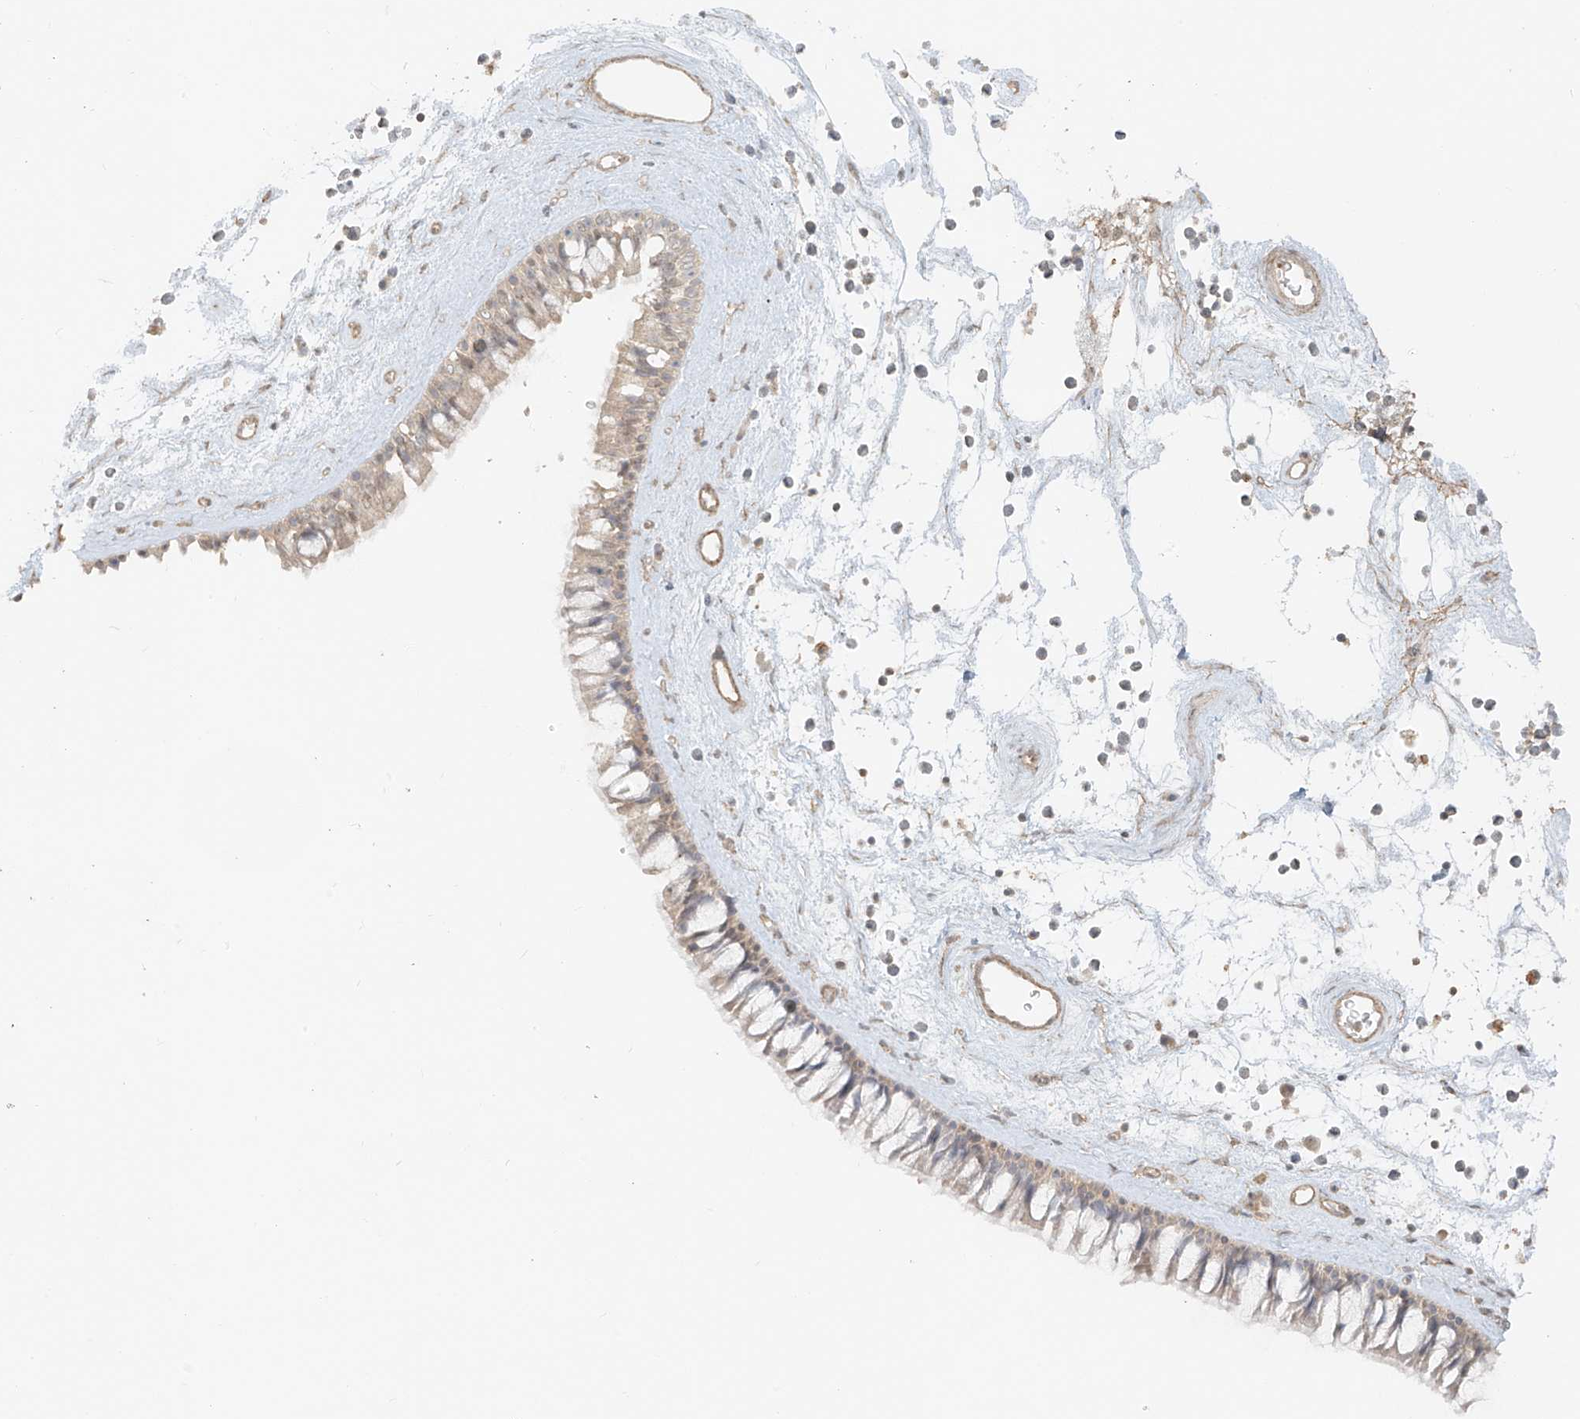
{"staining": {"intensity": "weak", "quantity": "25%-75%", "location": "cytoplasmic/membranous"}, "tissue": "nasopharynx", "cell_type": "Respiratory epithelial cells", "image_type": "normal", "snomed": [{"axis": "morphology", "description": "Normal tissue, NOS"}, {"axis": "topography", "description": "Nasopharynx"}], "caption": "A brown stain highlights weak cytoplasmic/membranous positivity of a protein in respiratory epithelial cells of benign nasopharynx.", "gene": "ABCD1", "patient": {"sex": "male", "age": 64}}